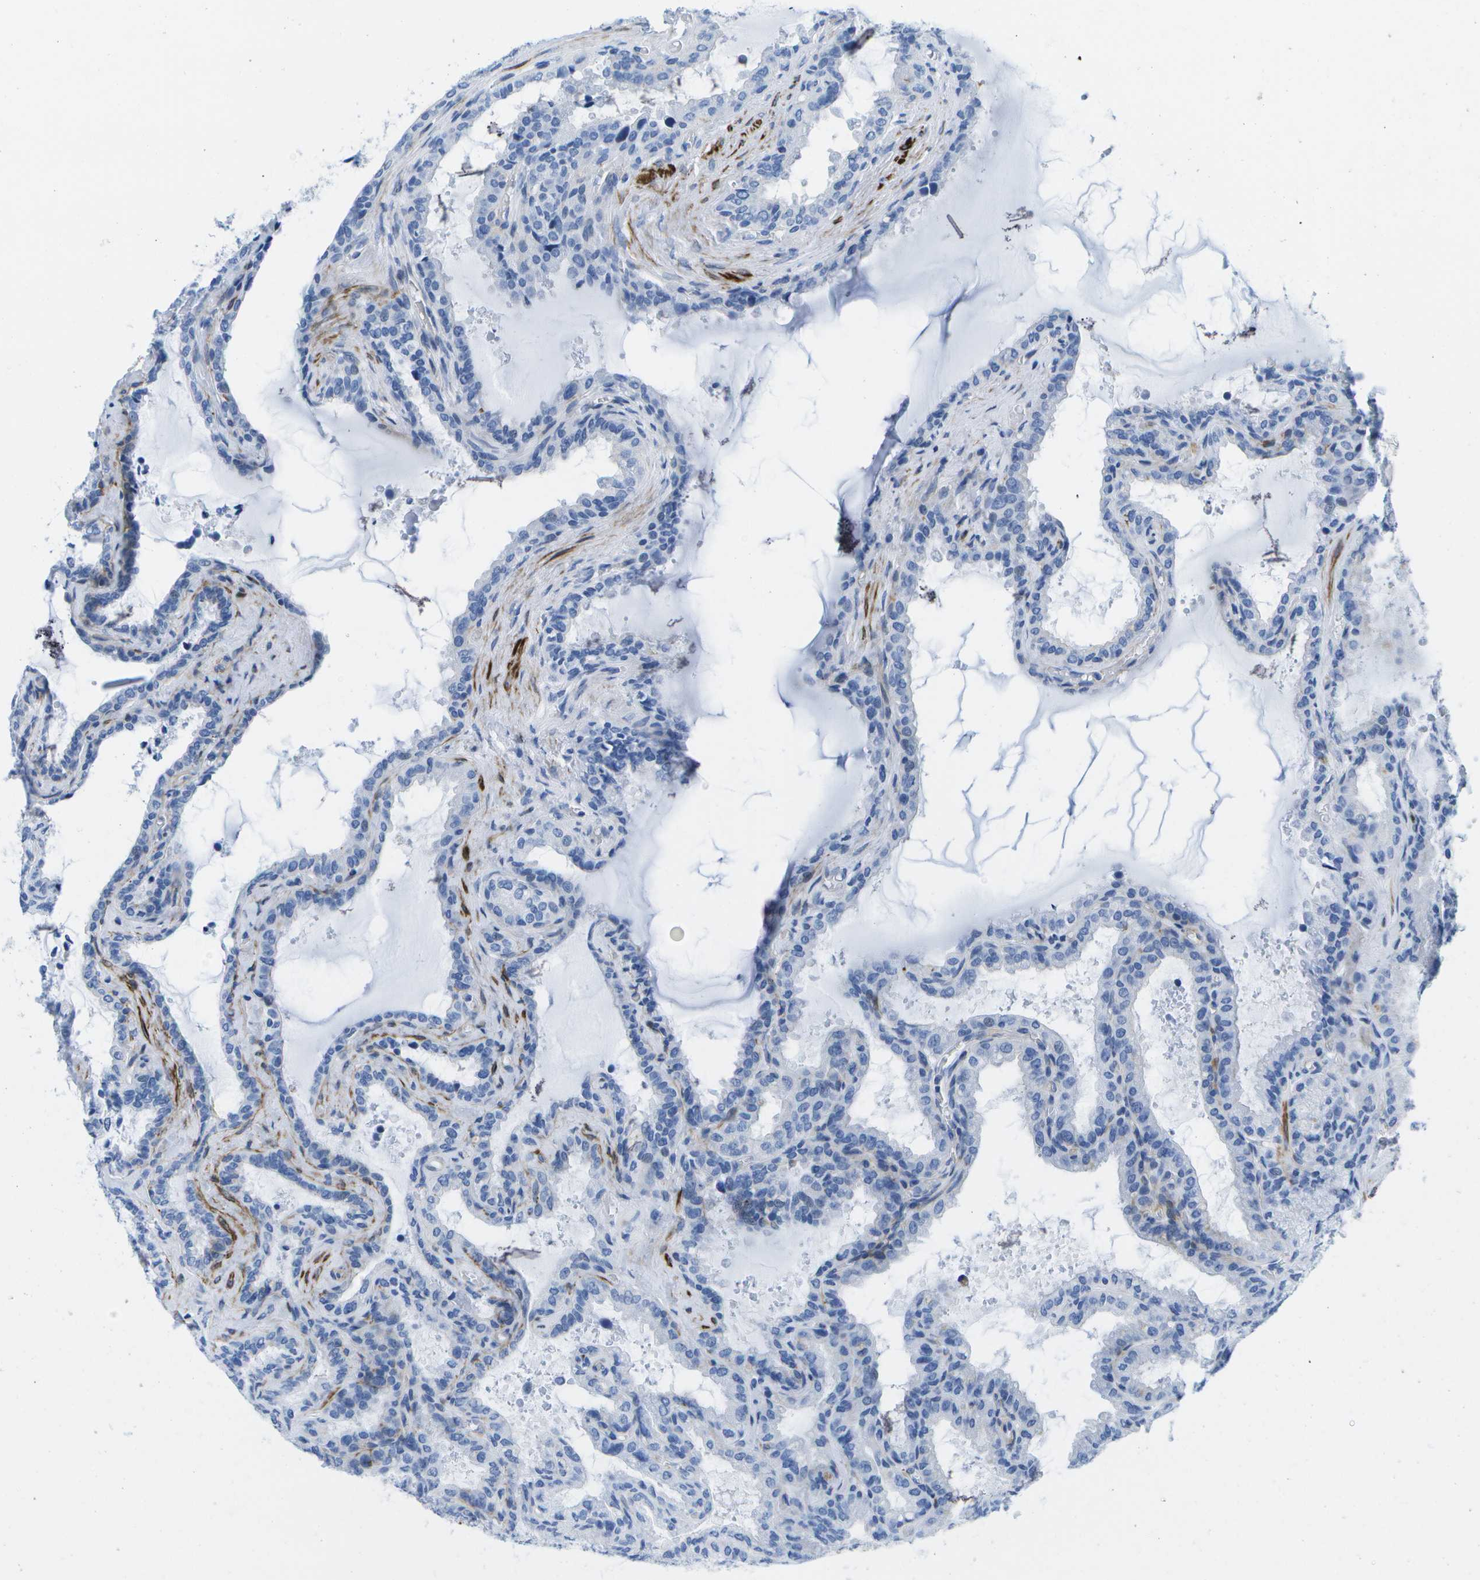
{"staining": {"intensity": "negative", "quantity": "none", "location": "none"}, "tissue": "seminal vesicle", "cell_type": "Glandular cells", "image_type": "normal", "snomed": [{"axis": "morphology", "description": "Normal tissue, NOS"}, {"axis": "topography", "description": "Seminal veicle"}], "caption": "This is an immunohistochemistry (IHC) histopathology image of benign human seminal vesicle. There is no positivity in glandular cells.", "gene": "ADGRG6", "patient": {"sex": "male", "age": 46}}